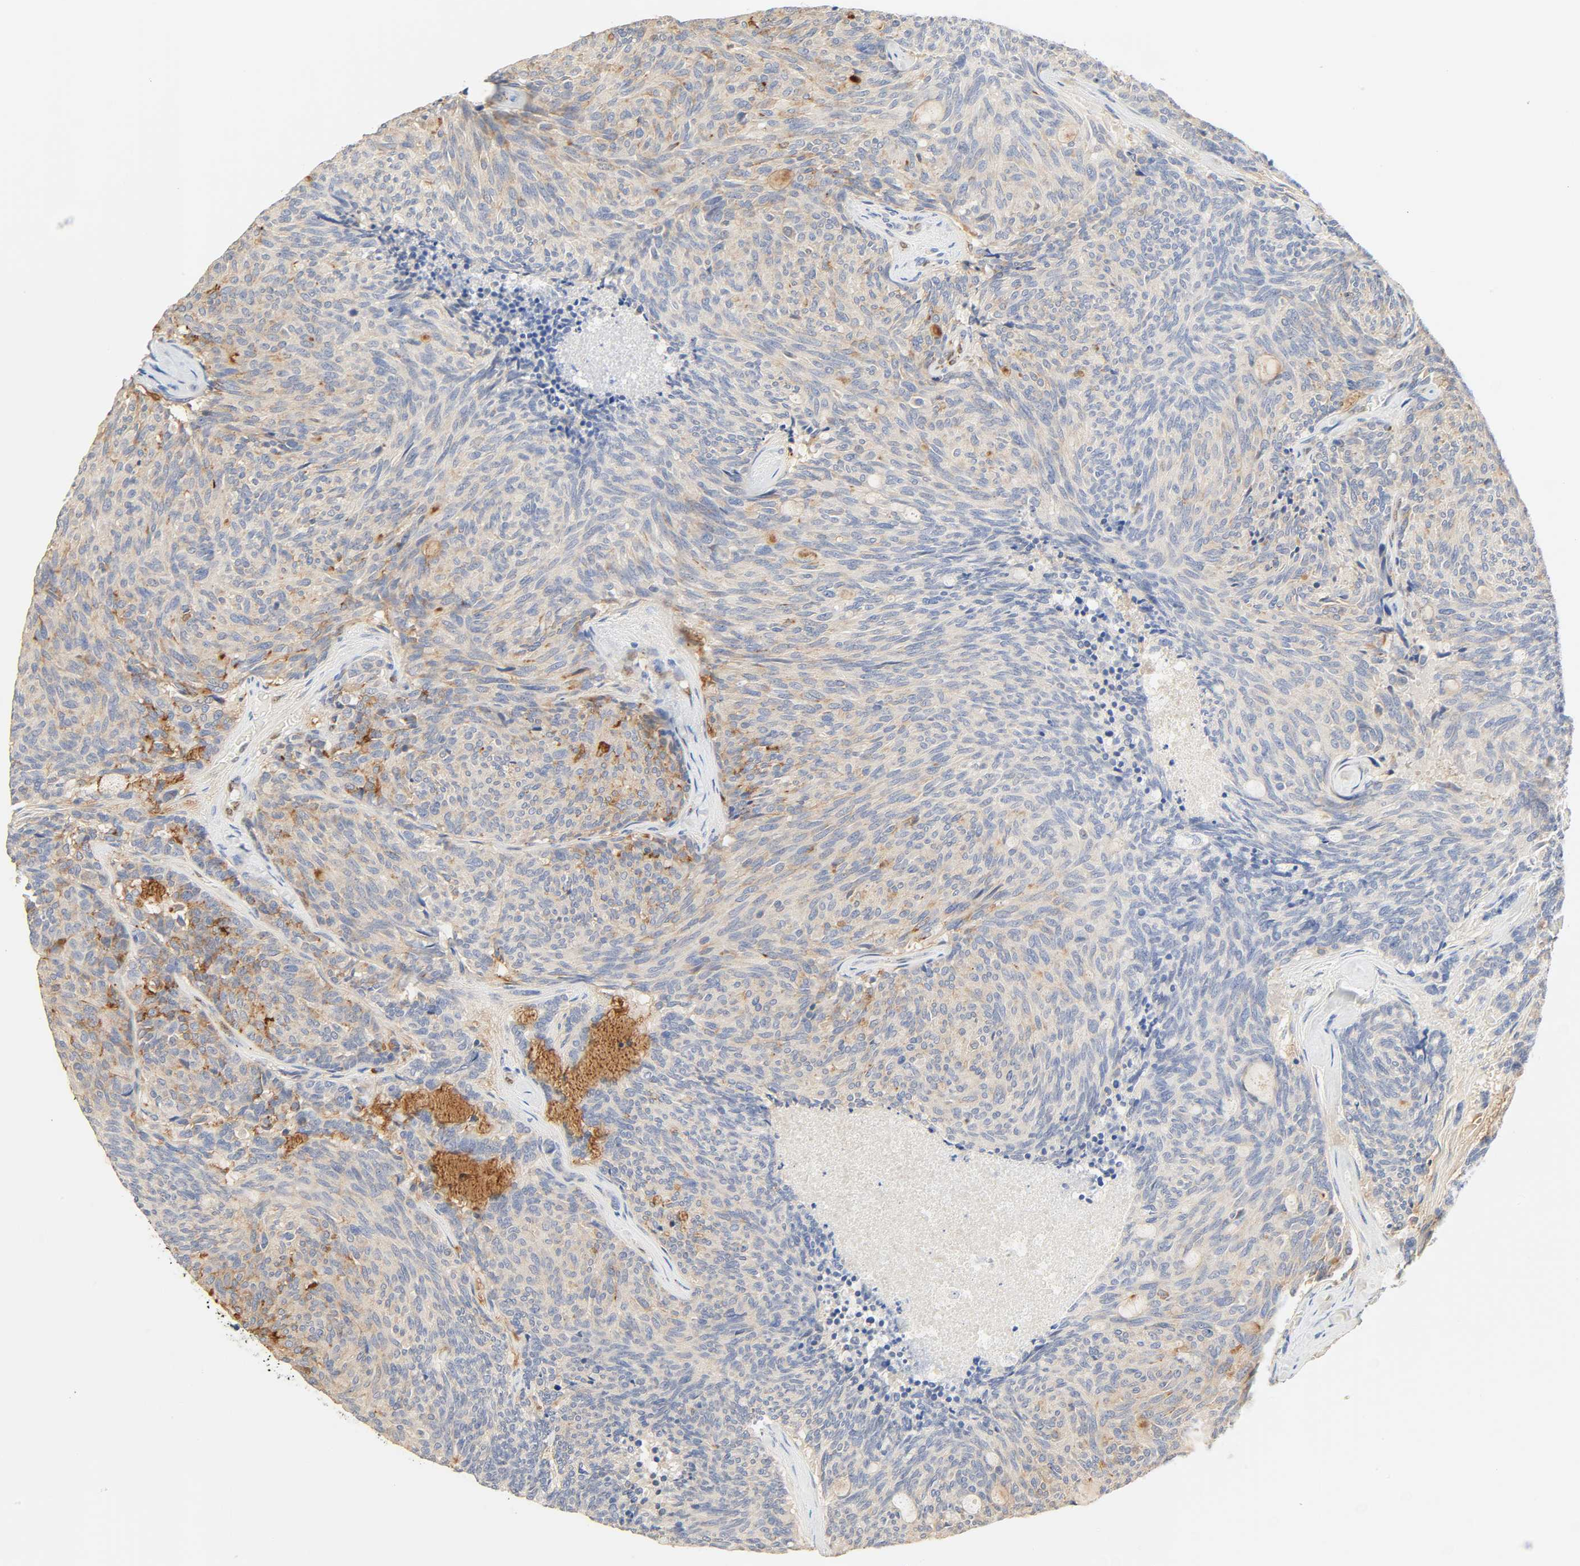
{"staining": {"intensity": "weak", "quantity": "<25%", "location": "cytoplasmic/membranous"}, "tissue": "carcinoid", "cell_type": "Tumor cells", "image_type": "cancer", "snomed": [{"axis": "morphology", "description": "Carcinoid, malignant, NOS"}, {"axis": "topography", "description": "Pancreas"}], "caption": "A high-resolution image shows immunohistochemistry (IHC) staining of carcinoid, which demonstrates no significant expression in tumor cells. Nuclei are stained in blue.", "gene": "BORCS8-MEF2B", "patient": {"sex": "female", "age": 54}}